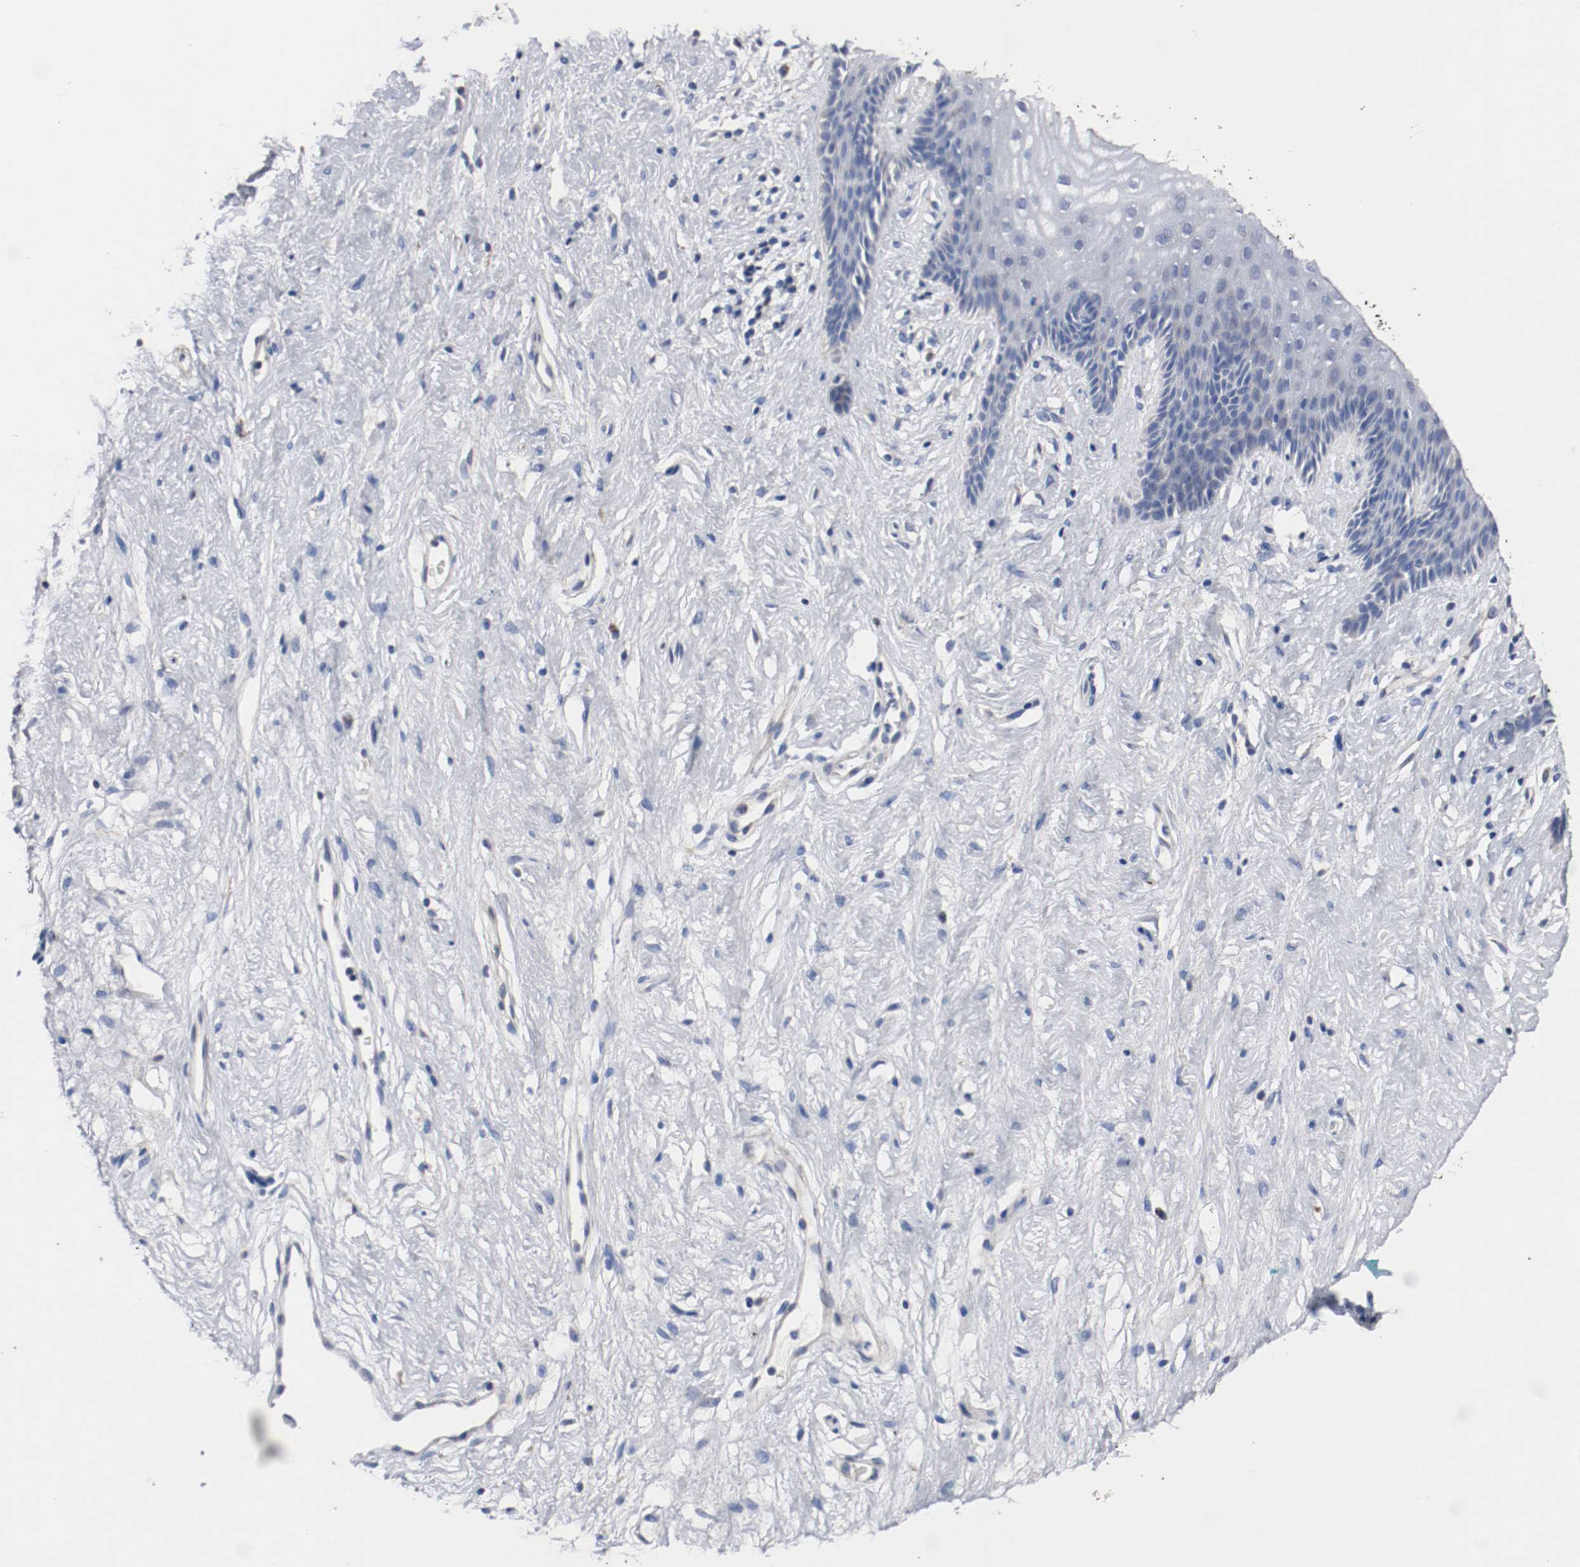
{"staining": {"intensity": "strong", "quantity": "<25%", "location": "cytoplasmic/membranous"}, "tissue": "vagina", "cell_type": "Squamous epithelial cells", "image_type": "normal", "snomed": [{"axis": "morphology", "description": "Normal tissue, NOS"}, {"axis": "topography", "description": "Vagina"}], "caption": "Immunohistochemical staining of normal vagina displays medium levels of strong cytoplasmic/membranous positivity in about <25% of squamous epithelial cells.", "gene": "TUBD1", "patient": {"sex": "female", "age": 44}}